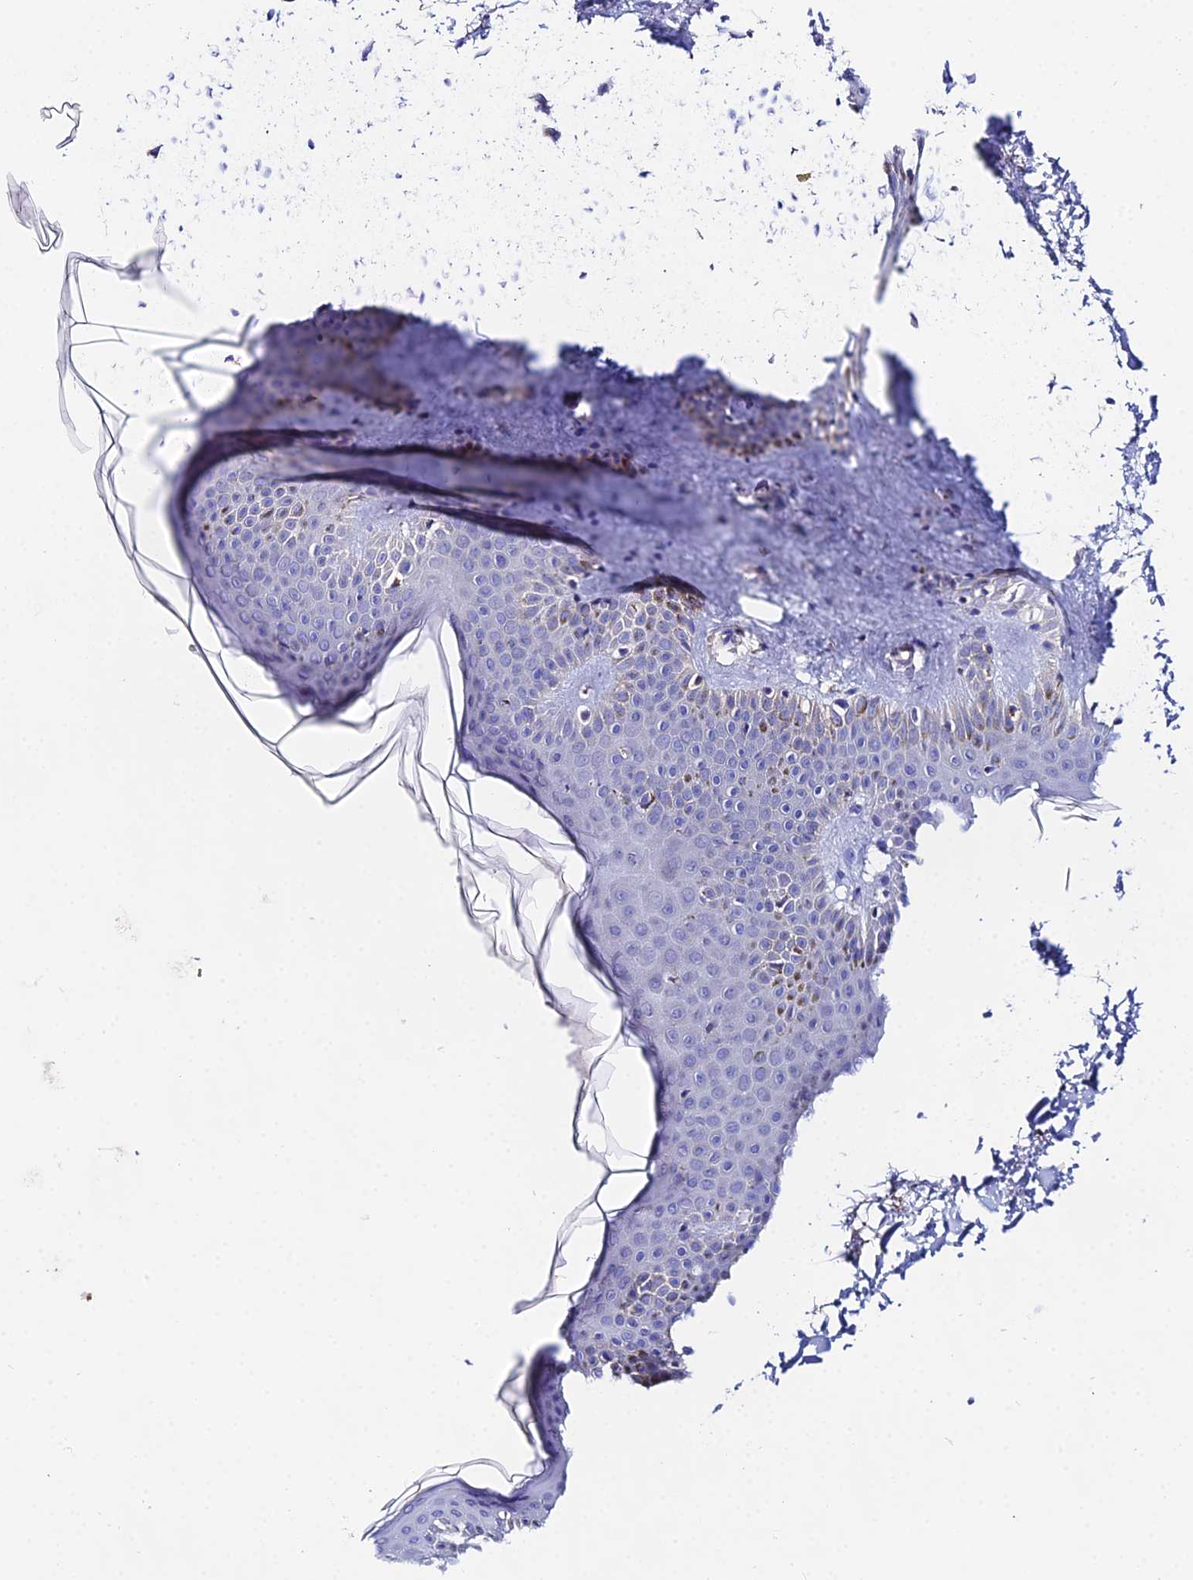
{"staining": {"intensity": "weak", "quantity": "<25%", "location": "cytoplasmic/membranous"}, "tissue": "skin", "cell_type": "Fibroblasts", "image_type": "normal", "snomed": [{"axis": "morphology", "description": "Normal tissue, NOS"}, {"axis": "topography", "description": "Skin"}], "caption": "Fibroblasts show no significant protein positivity in benign skin.", "gene": "PPP2R2A", "patient": {"sex": "male", "age": 67}}